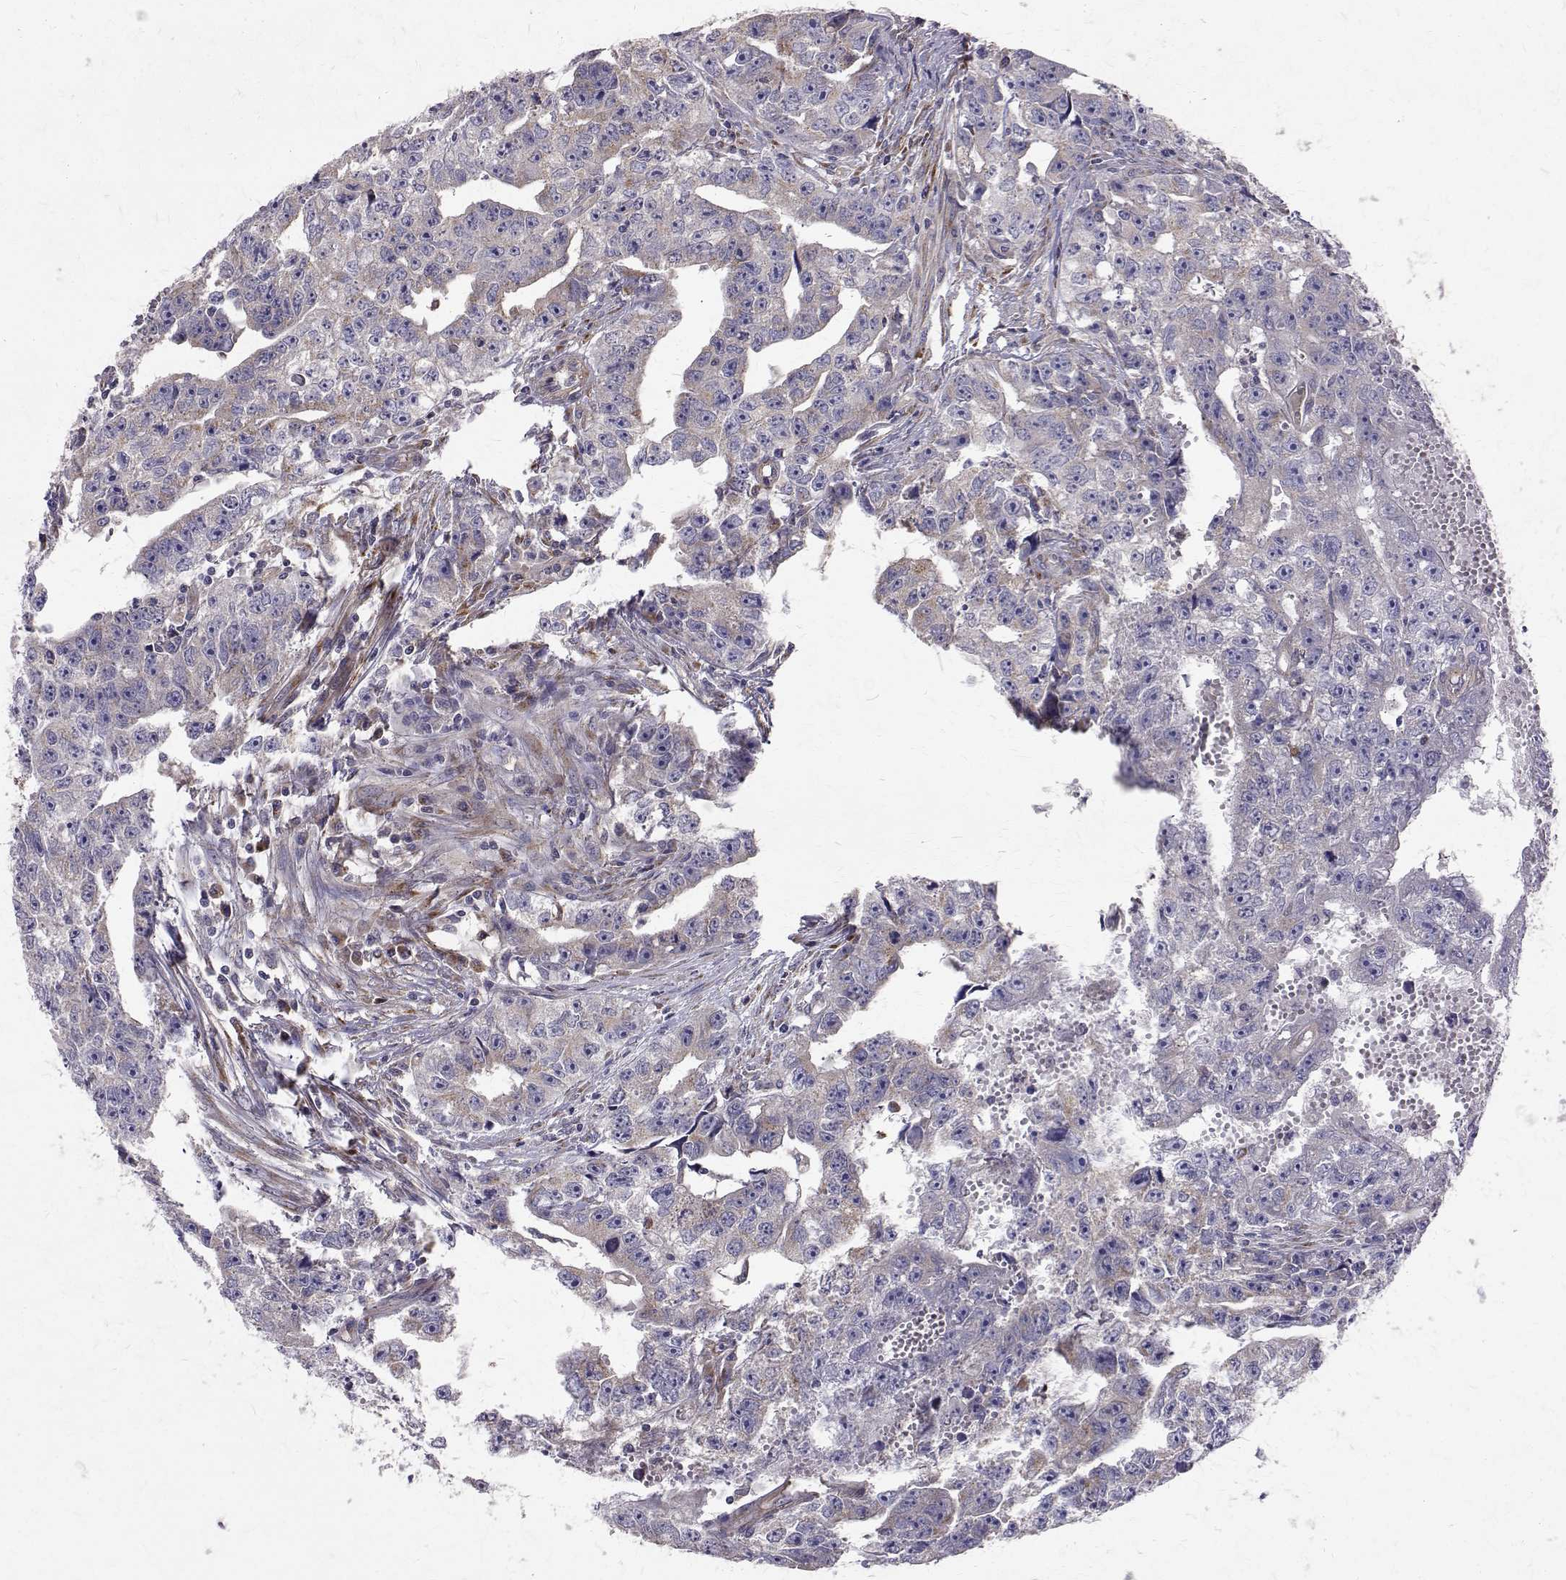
{"staining": {"intensity": "negative", "quantity": "none", "location": "none"}, "tissue": "testis cancer", "cell_type": "Tumor cells", "image_type": "cancer", "snomed": [{"axis": "morphology", "description": "Carcinoma, Embryonal, NOS"}, {"axis": "morphology", "description": "Teratoma, malignant, NOS"}, {"axis": "topography", "description": "Testis"}], "caption": "The IHC histopathology image has no significant staining in tumor cells of embryonal carcinoma (testis) tissue.", "gene": "ARFGAP1", "patient": {"sex": "male", "age": 24}}